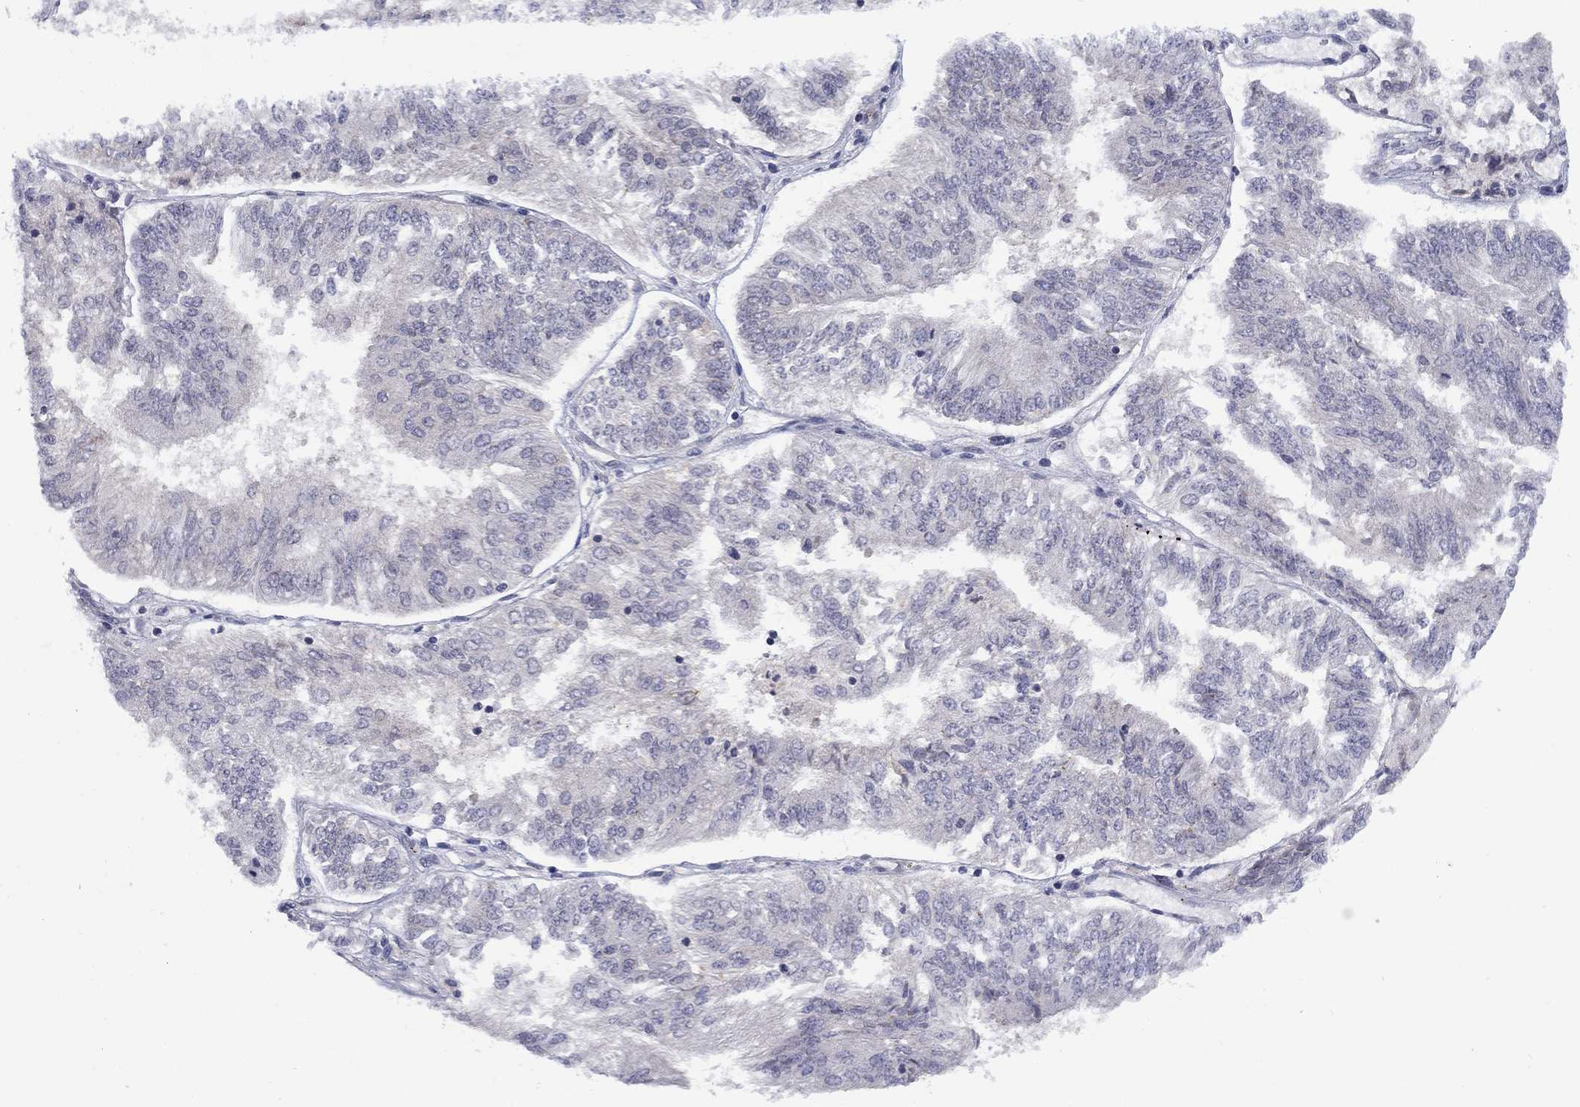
{"staining": {"intensity": "negative", "quantity": "none", "location": "none"}, "tissue": "endometrial cancer", "cell_type": "Tumor cells", "image_type": "cancer", "snomed": [{"axis": "morphology", "description": "Adenocarcinoma, NOS"}, {"axis": "topography", "description": "Endometrium"}], "caption": "DAB immunohistochemical staining of endometrial adenocarcinoma displays no significant positivity in tumor cells. (Stains: DAB (3,3'-diaminobenzidine) IHC with hematoxylin counter stain, Microscopy: brightfield microscopy at high magnification).", "gene": "CACNA1A", "patient": {"sex": "female", "age": 58}}